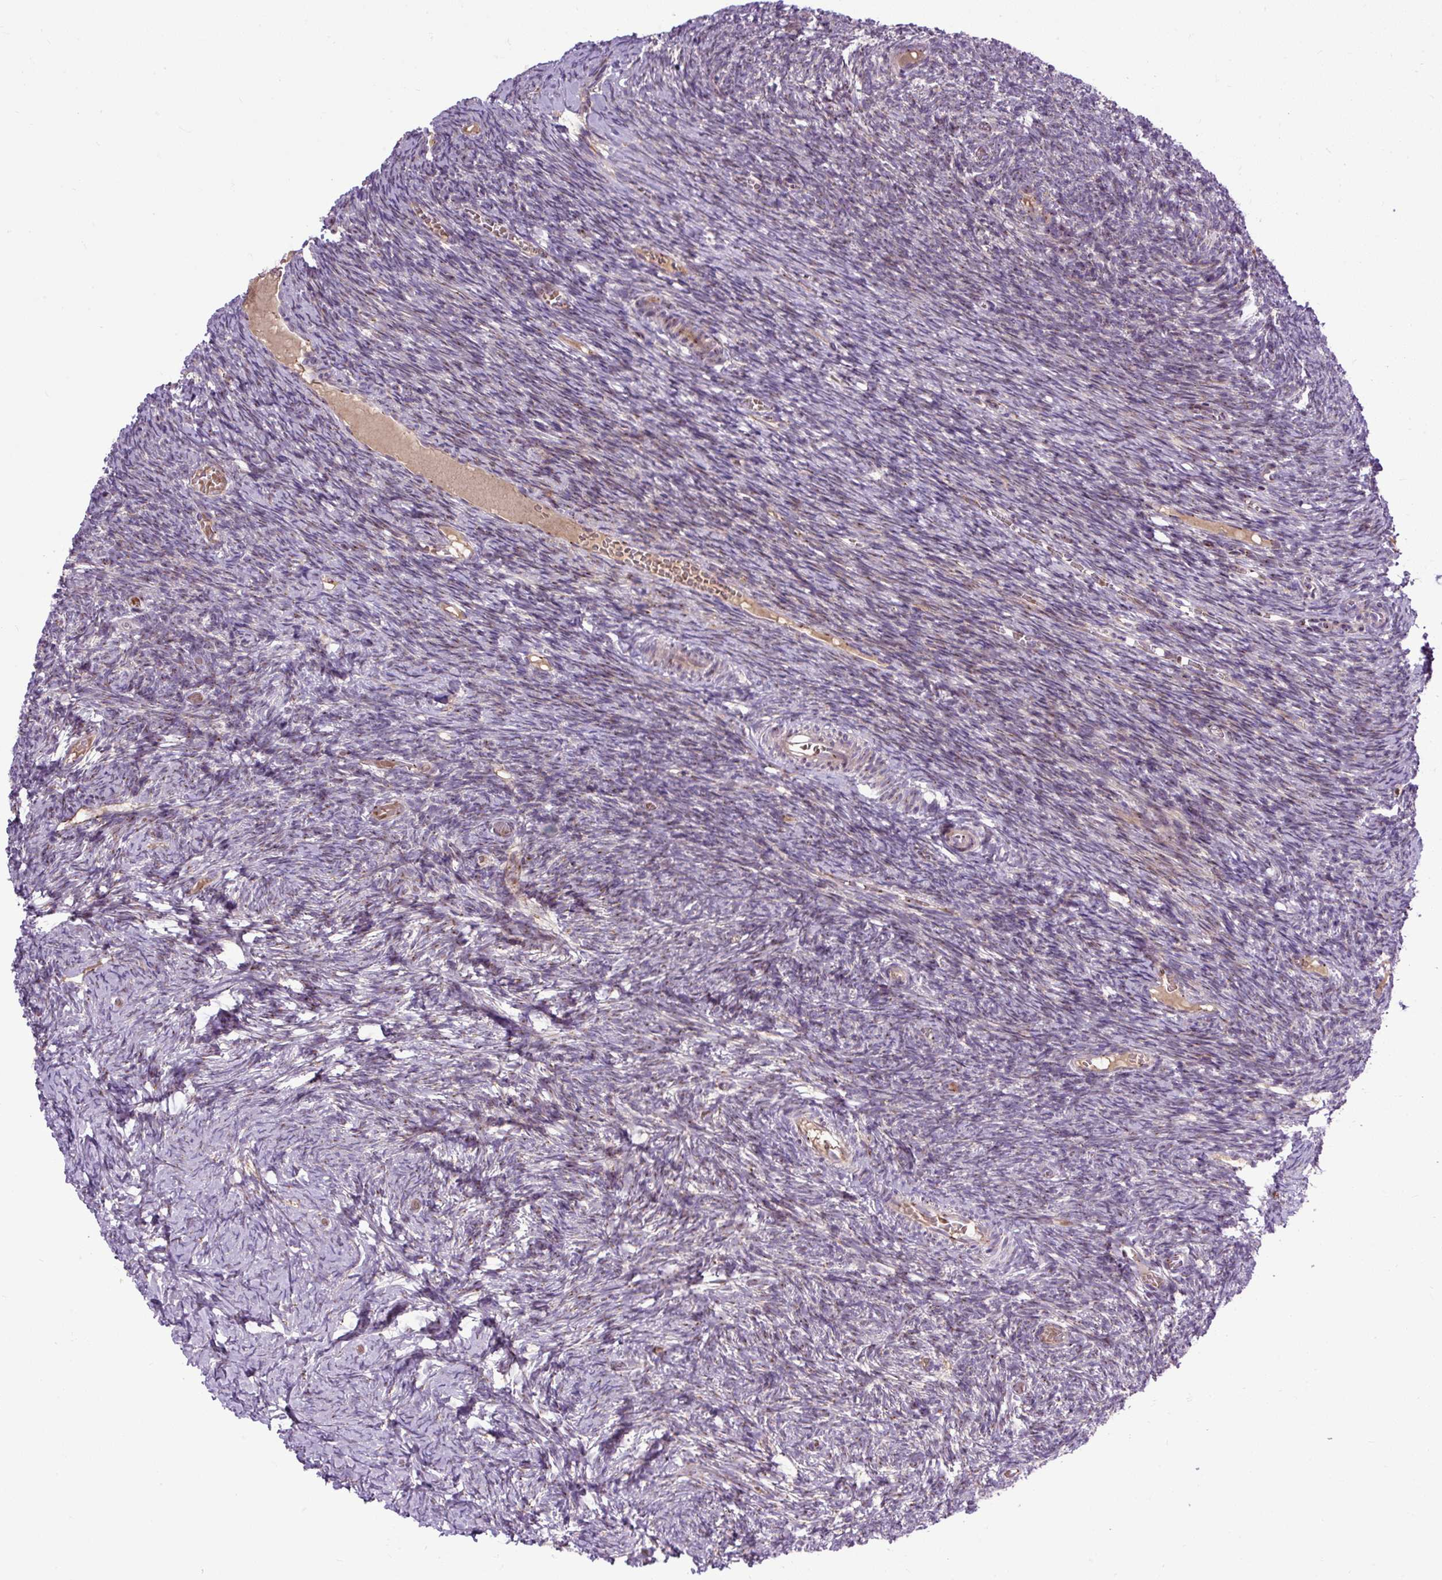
{"staining": {"intensity": "moderate", "quantity": ">75%", "location": "cytoplasmic/membranous"}, "tissue": "ovary", "cell_type": "Follicle cells", "image_type": "normal", "snomed": [{"axis": "morphology", "description": "Normal tissue, NOS"}, {"axis": "topography", "description": "Ovary"}], "caption": "An IHC histopathology image of unremarkable tissue is shown. Protein staining in brown labels moderate cytoplasmic/membranous positivity in ovary within follicle cells.", "gene": "MSMP", "patient": {"sex": "female", "age": 39}}